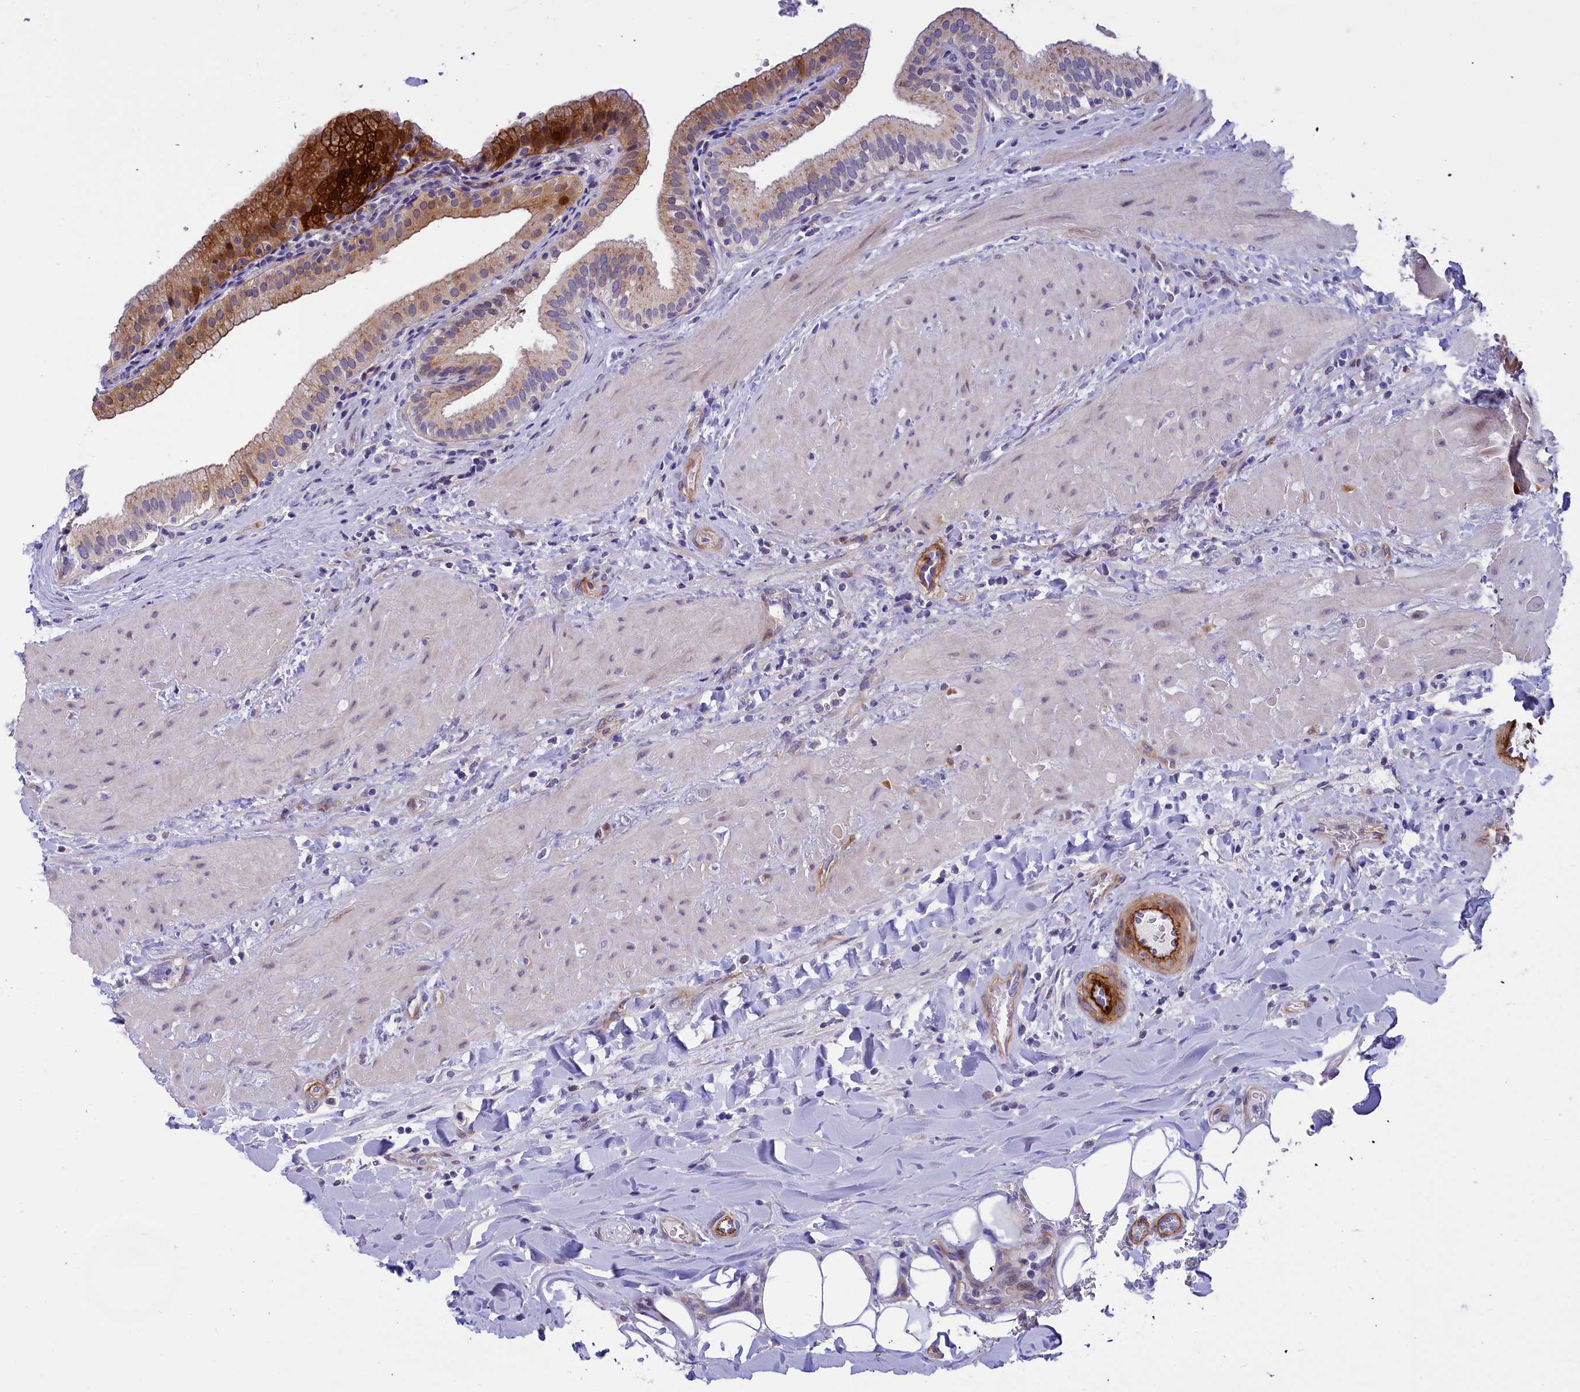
{"staining": {"intensity": "strong", "quantity": "<25%", "location": "cytoplasmic/membranous"}, "tissue": "gallbladder", "cell_type": "Glandular cells", "image_type": "normal", "snomed": [{"axis": "morphology", "description": "Normal tissue, NOS"}, {"axis": "topography", "description": "Gallbladder"}], "caption": "Protein expression analysis of normal human gallbladder reveals strong cytoplasmic/membranous expression in about <25% of glandular cells. Ihc stains the protein in brown and the nuclei are stained blue.", "gene": "LOXL1", "patient": {"sex": "male", "age": 24}}